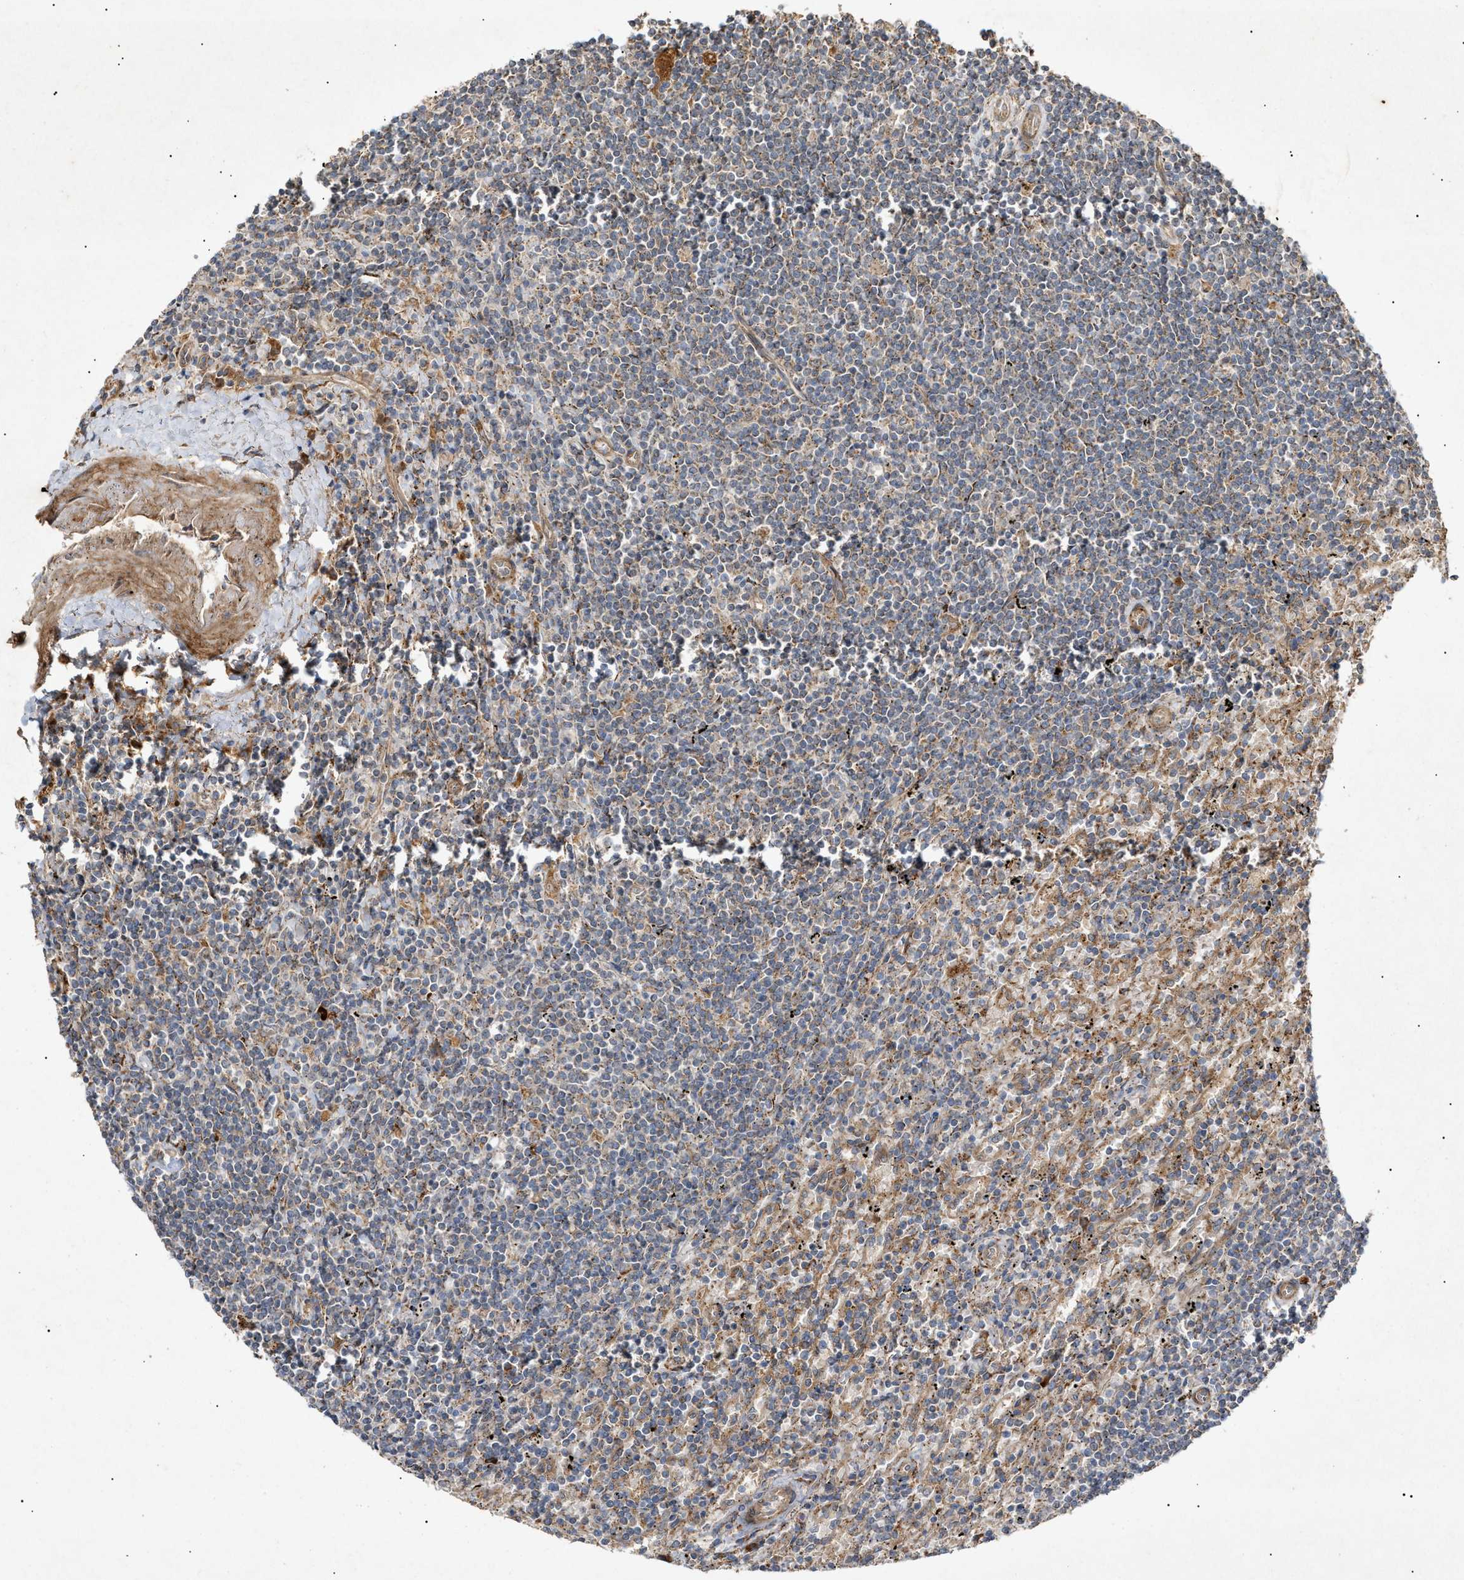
{"staining": {"intensity": "weak", "quantity": "25%-75%", "location": "cytoplasmic/membranous"}, "tissue": "lymphoma", "cell_type": "Tumor cells", "image_type": "cancer", "snomed": [{"axis": "morphology", "description": "Malignant lymphoma, non-Hodgkin's type, Low grade"}, {"axis": "topography", "description": "Spleen"}], "caption": "Malignant lymphoma, non-Hodgkin's type (low-grade) was stained to show a protein in brown. There is low levels of weak cytoplasmic/membranous staining in approximately 25%-75% of tumor cells. The staining was performed using DAB (3,3'-diaminobenzidine), with brown indicating positive protein expression. Nuclei are stained blue with hematoxylin.", "gene": "MTCH1", "patient": {"sex": "male", "age": 76}}